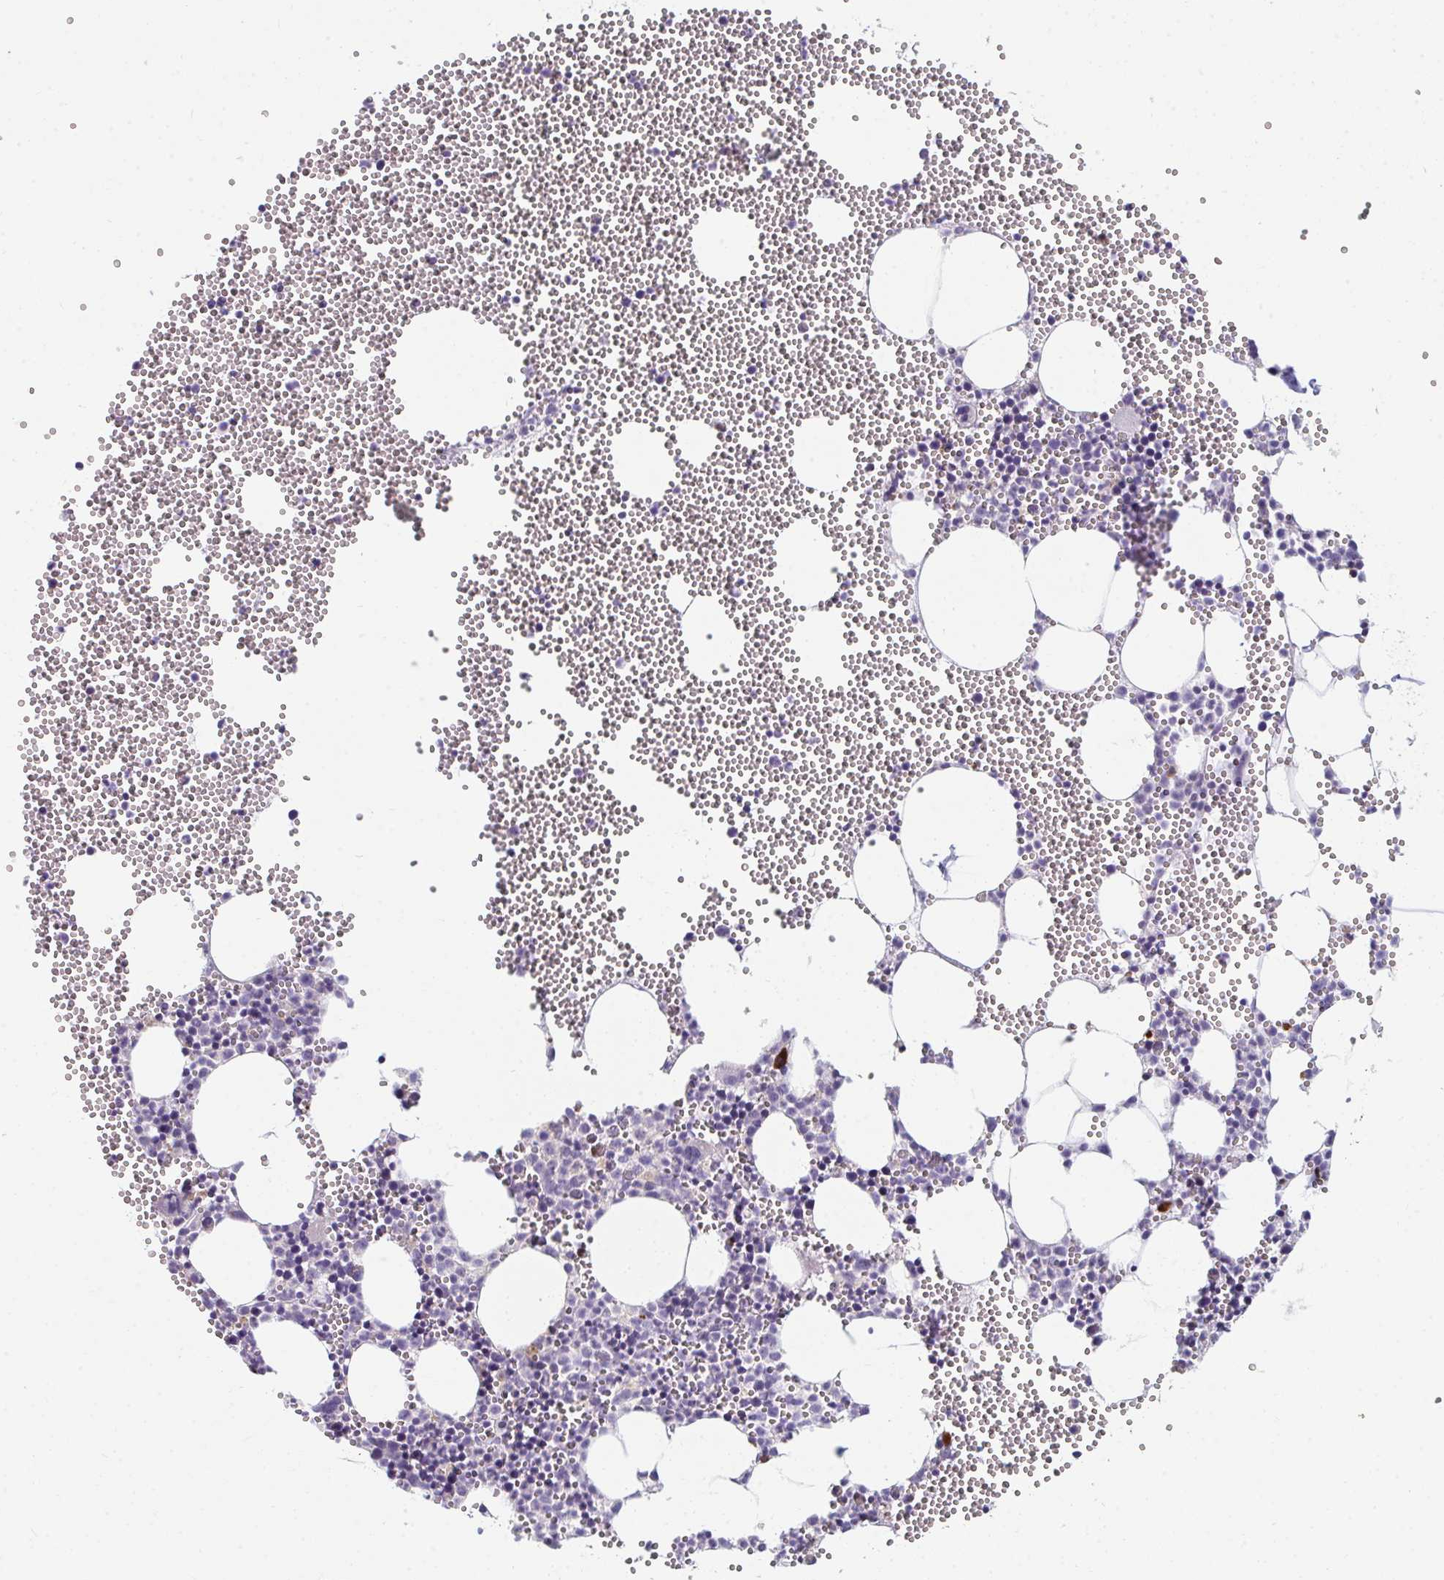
{"staining": {"intensity": "strong", "quantity": "<25%", "location": "cytoplasmic/membranous"}, "tissue": "bone marrow", "cell_type": "Hematopoietic cells", "image_type": "normal", "snomed": [{"axis": "morphology", "description": "Normal tissue, NOS"}, {"axis": "topography", "description": "Bone marrow"}], "caption": "IHC (DAB) staining of benign human bone marrow exhibits strong cytoplasmic/membranous protein positivity in about <25% of hematopoietic cells.", "gene": "EIF1AD", "patient": {"sex": "female", "age": 80}}